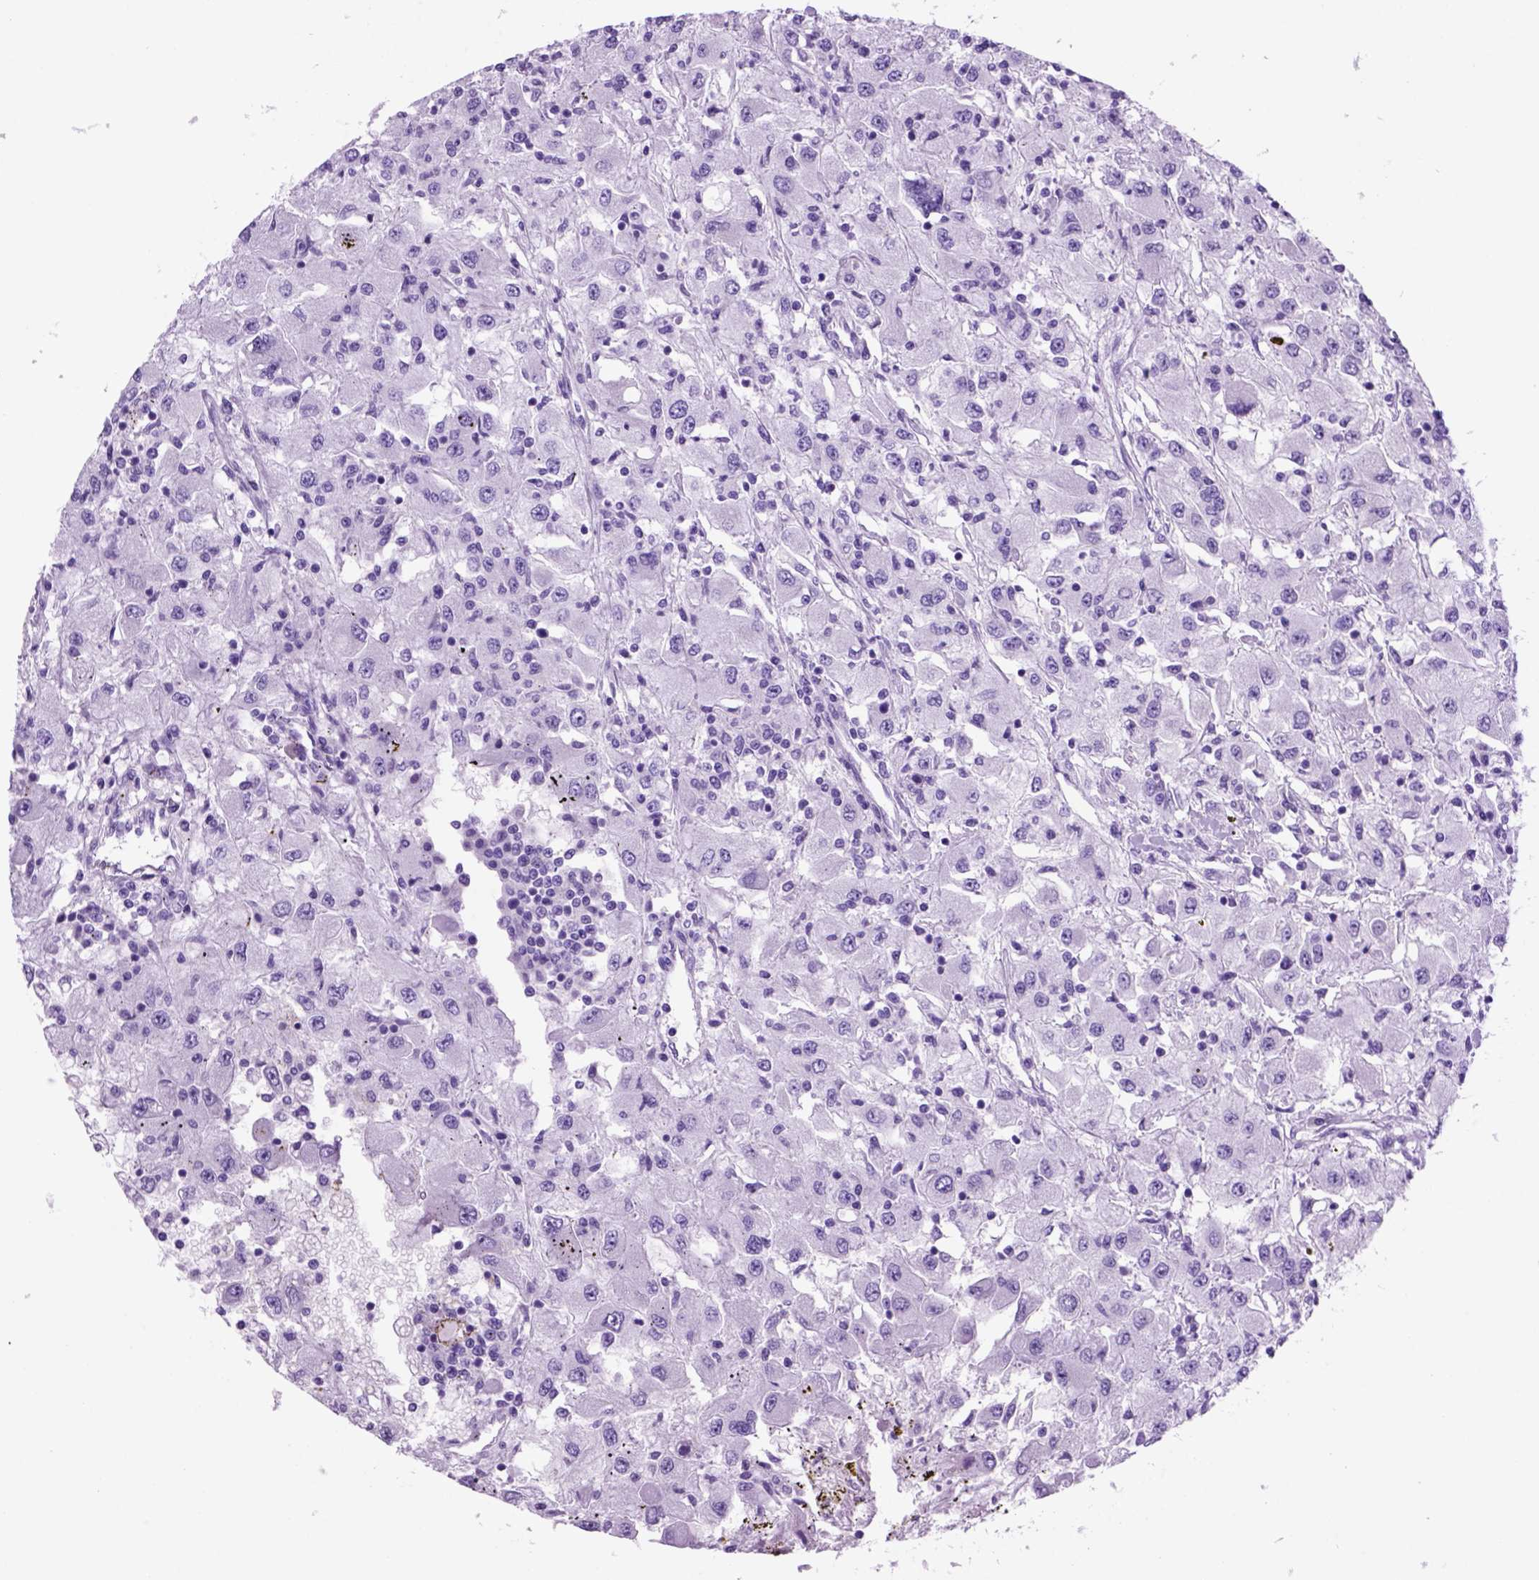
{"staining": {"intensity": "negative", "quantity": "none", "location": "none"}, "tissue": "renal cancer", "cell_type": "Tumor cells", "image_type": "cancer", "snomed": [{"axis": "morphology", "description": "Adenocarcinoma, NOS"}, {"axis": "topography", "description": "Kidney"}], "caption": "Tumor cells show no significant positivity in renal adenocarcinoma.", "gene": "HHIPL2", "patient": {"sex": "female", "age": 67}}